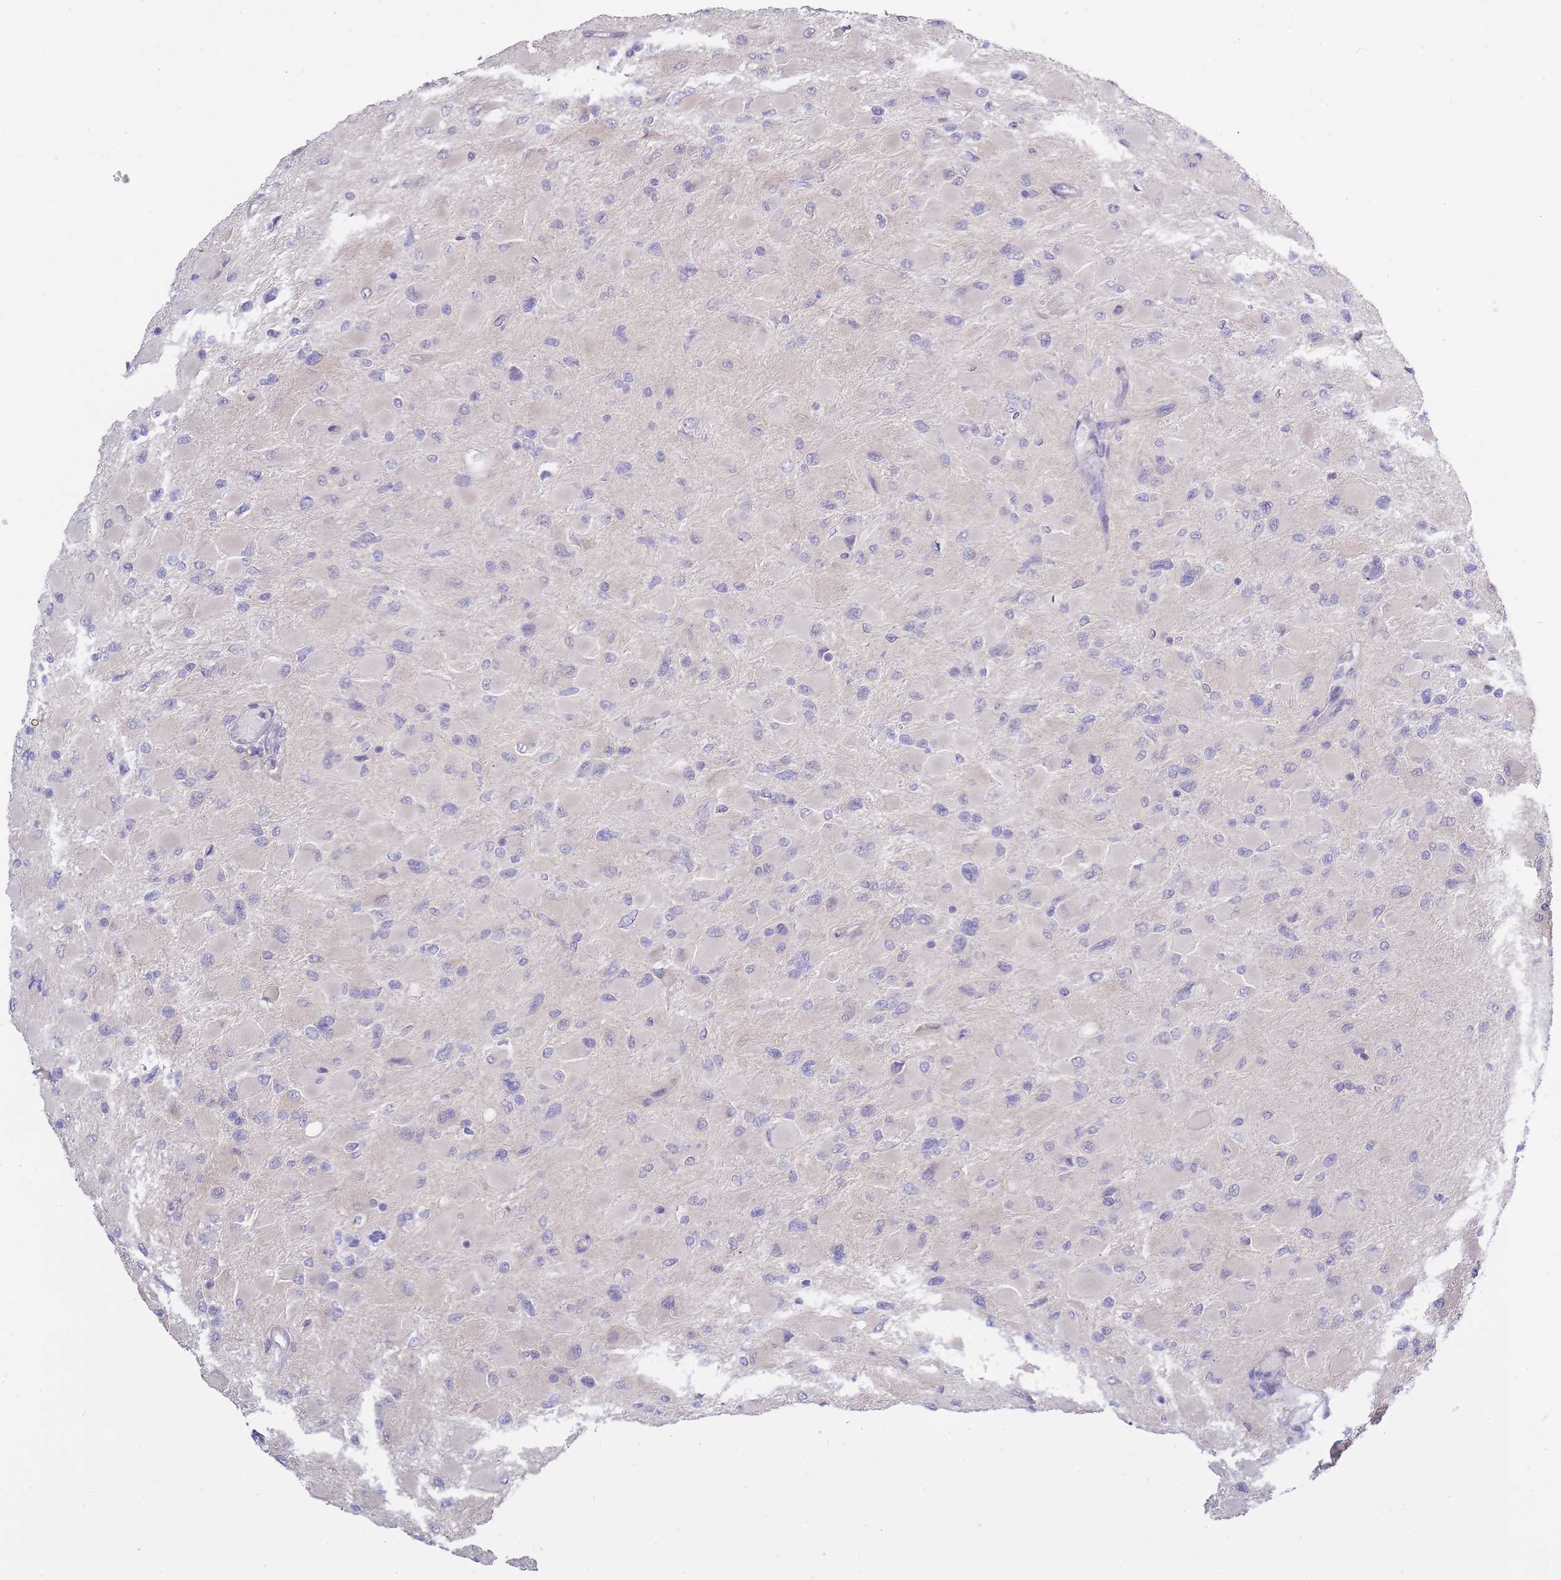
{"staining": {"intensity": "negative", "quantity": "none", "location": "none"}, "tissue": "glioma", "cell_type": "Tumor cells", "image_type": "cancer", "snomed": [{"axis": "morphology", "description": "Glioma, malignant, High grade"}, {"axis": "topography", "description": "Cerebral cortex"}], "caption": "The image demonstrates no significant expression in tumor cells of glioma. The staining was performed using DAB (3,3'-diaminobenzidine) to visualize the protein expression in brown, while the nuclei were stained in blue with hematoxylin (Magnification: 20x).", "gene": "C19orf25", "patient": {"sex": "female", "age": 36}}